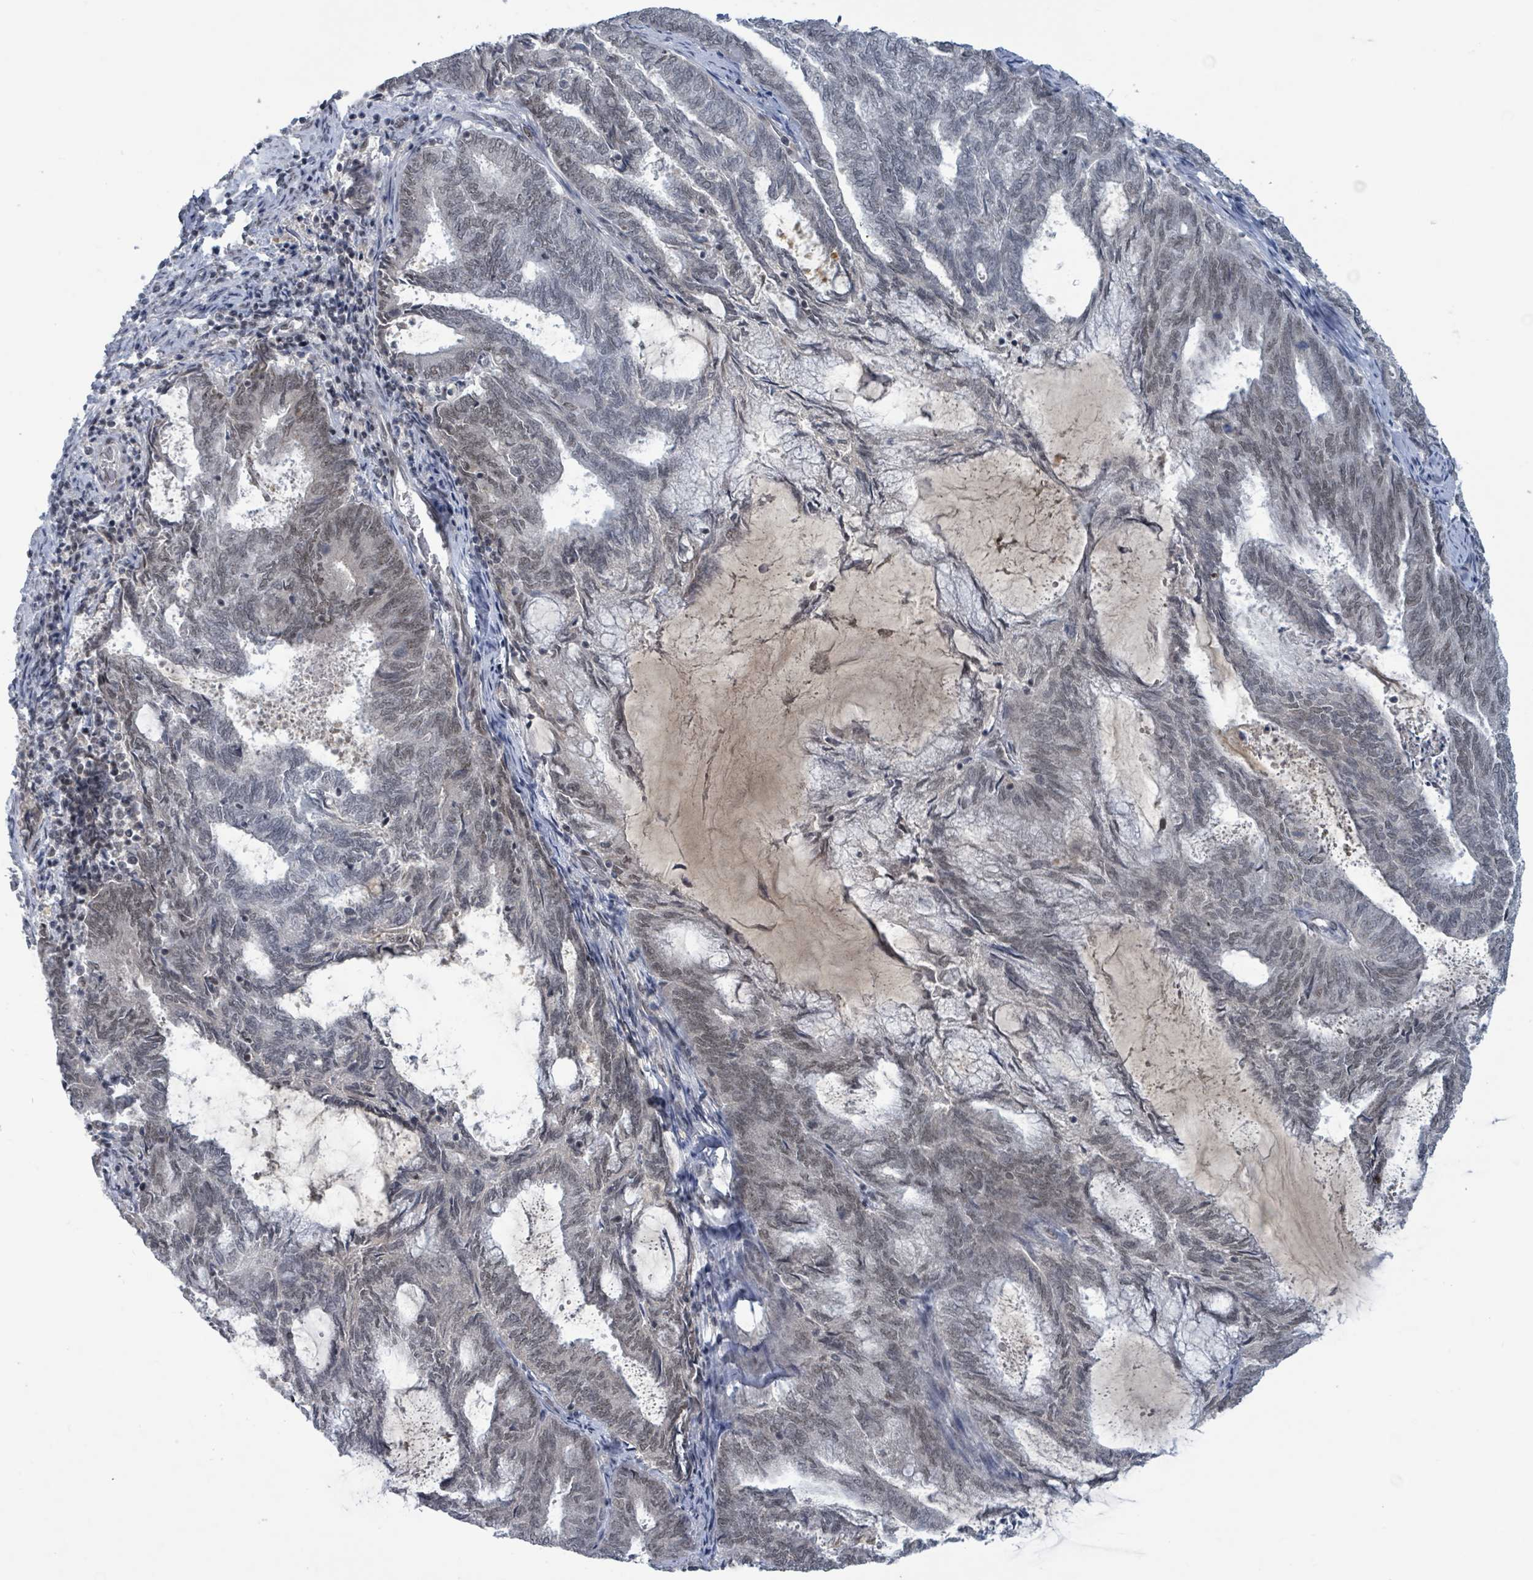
{"staining": {"intensity": "moderate", "quantity": "25%-75%", "location": "nuclear"}, "tissue": "endometrial cancer", "cell_type": "Tumor cells", "image_type": "cancer", "snomed": [{"axis": "morphology", "description": "Adenocarcinoma, NOS"}, {"axis": "topography", "description": "Endometrium"}], "caption": "Moderate nuclear protein positivity is identified in approximately 25%-75% of tumor cells in endometrial adenocarcinoma. Using DAB (brown) and hematoxylin (blue) stains, captured at high magnification using brightfield microscopy.", "gene": "BANP", "patient": {"sex": "female", "age": 80}}